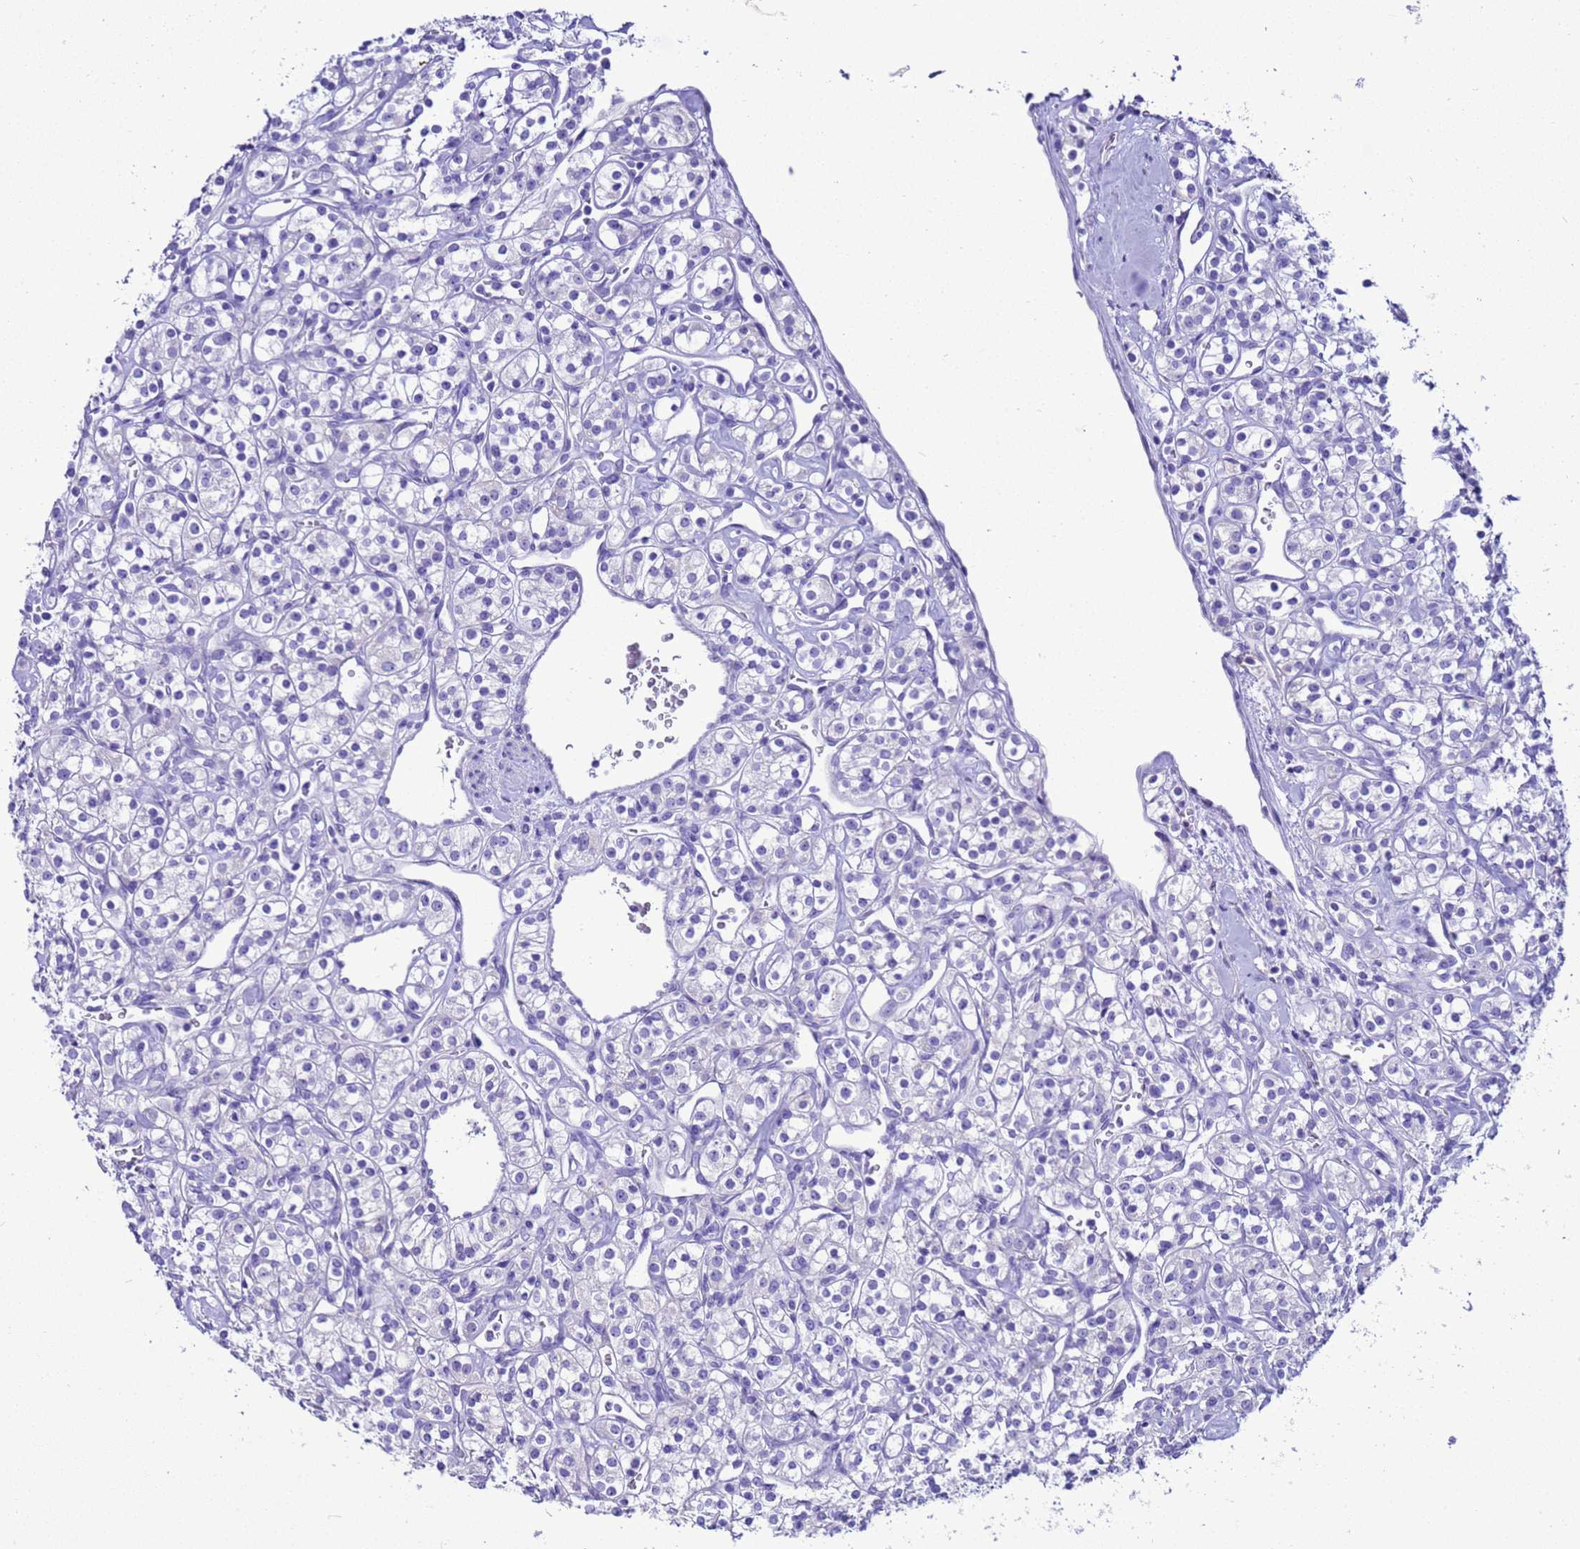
{"staining": {"intensity": "negative", "quantity": "none", "location": "none"}, "tissue": "renal cancer", "cell_type": "Tumor cells", "image_type": "cancer", "snomed": [{"axis": "morphology", "description": "Adenocarcinoma, NOS"}, {"axis": "topography", "description": "Kidney"}], "caption": "Immunohistochemical staining of renal cancer demonstrates no significant staining in tumor cells.", "gene": "BEST2", "patient": {"sex": "male", "age": 77}}